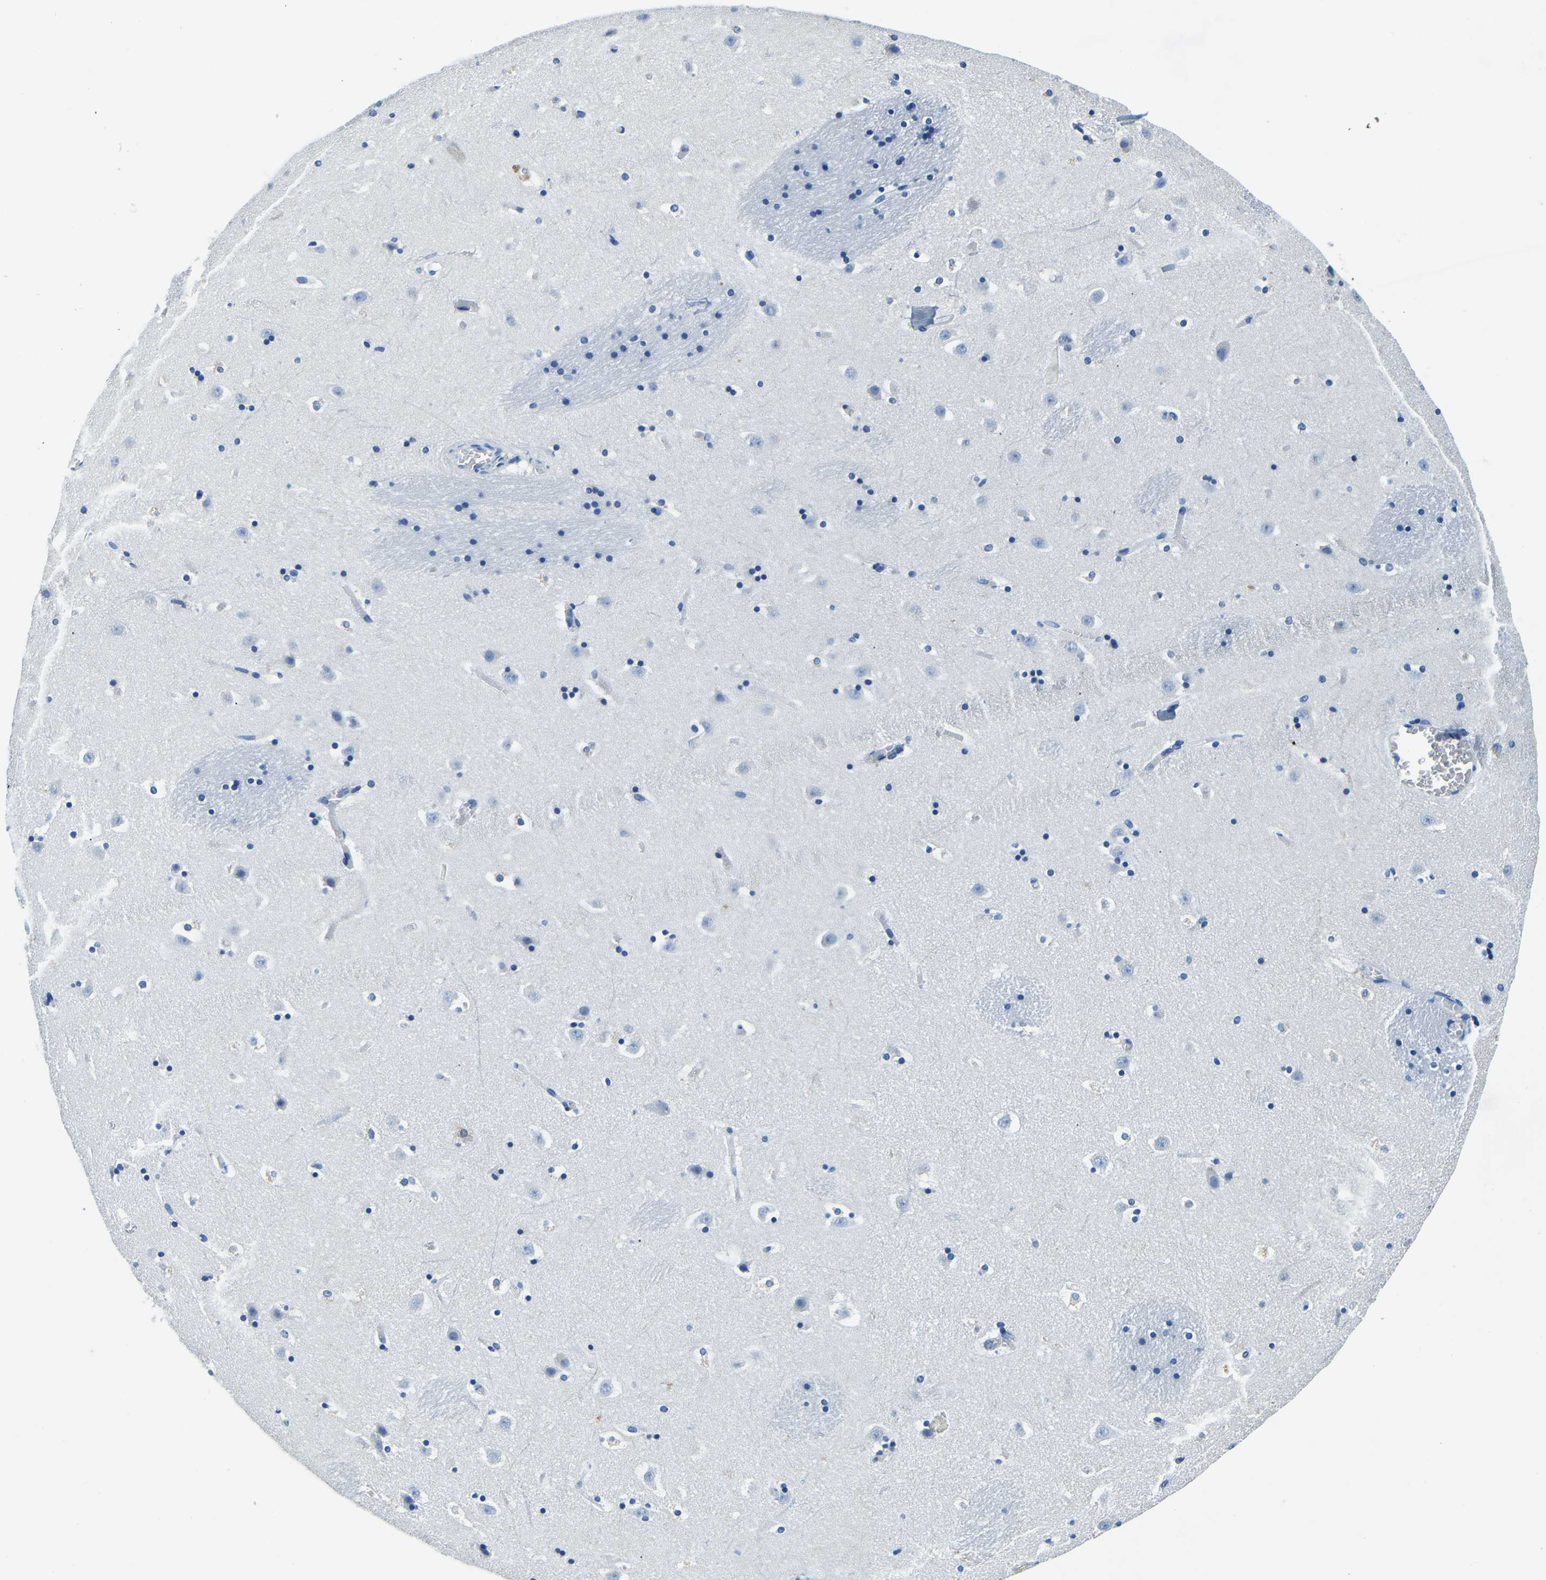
{"staining": {"intensity": "moderate", "quantity": "<25%", "location": "cytoplasmic/membranous"}, "tissue": "caudate", "cell_type": "Glial cells", "image_type": "normal", "snomed": [{"axis": "morphology", "description": "Normal tissue, NOS"}, {"axis": "topography", "description": "Lateral ventricle wall"}], "caption": "Protein staining shows moderate cytoplasmic/membranous staining in about <25% of glial cells in normal caudate.", "gene": "ZDHHC13", "patient": {"sex": "male", "age": 45}}